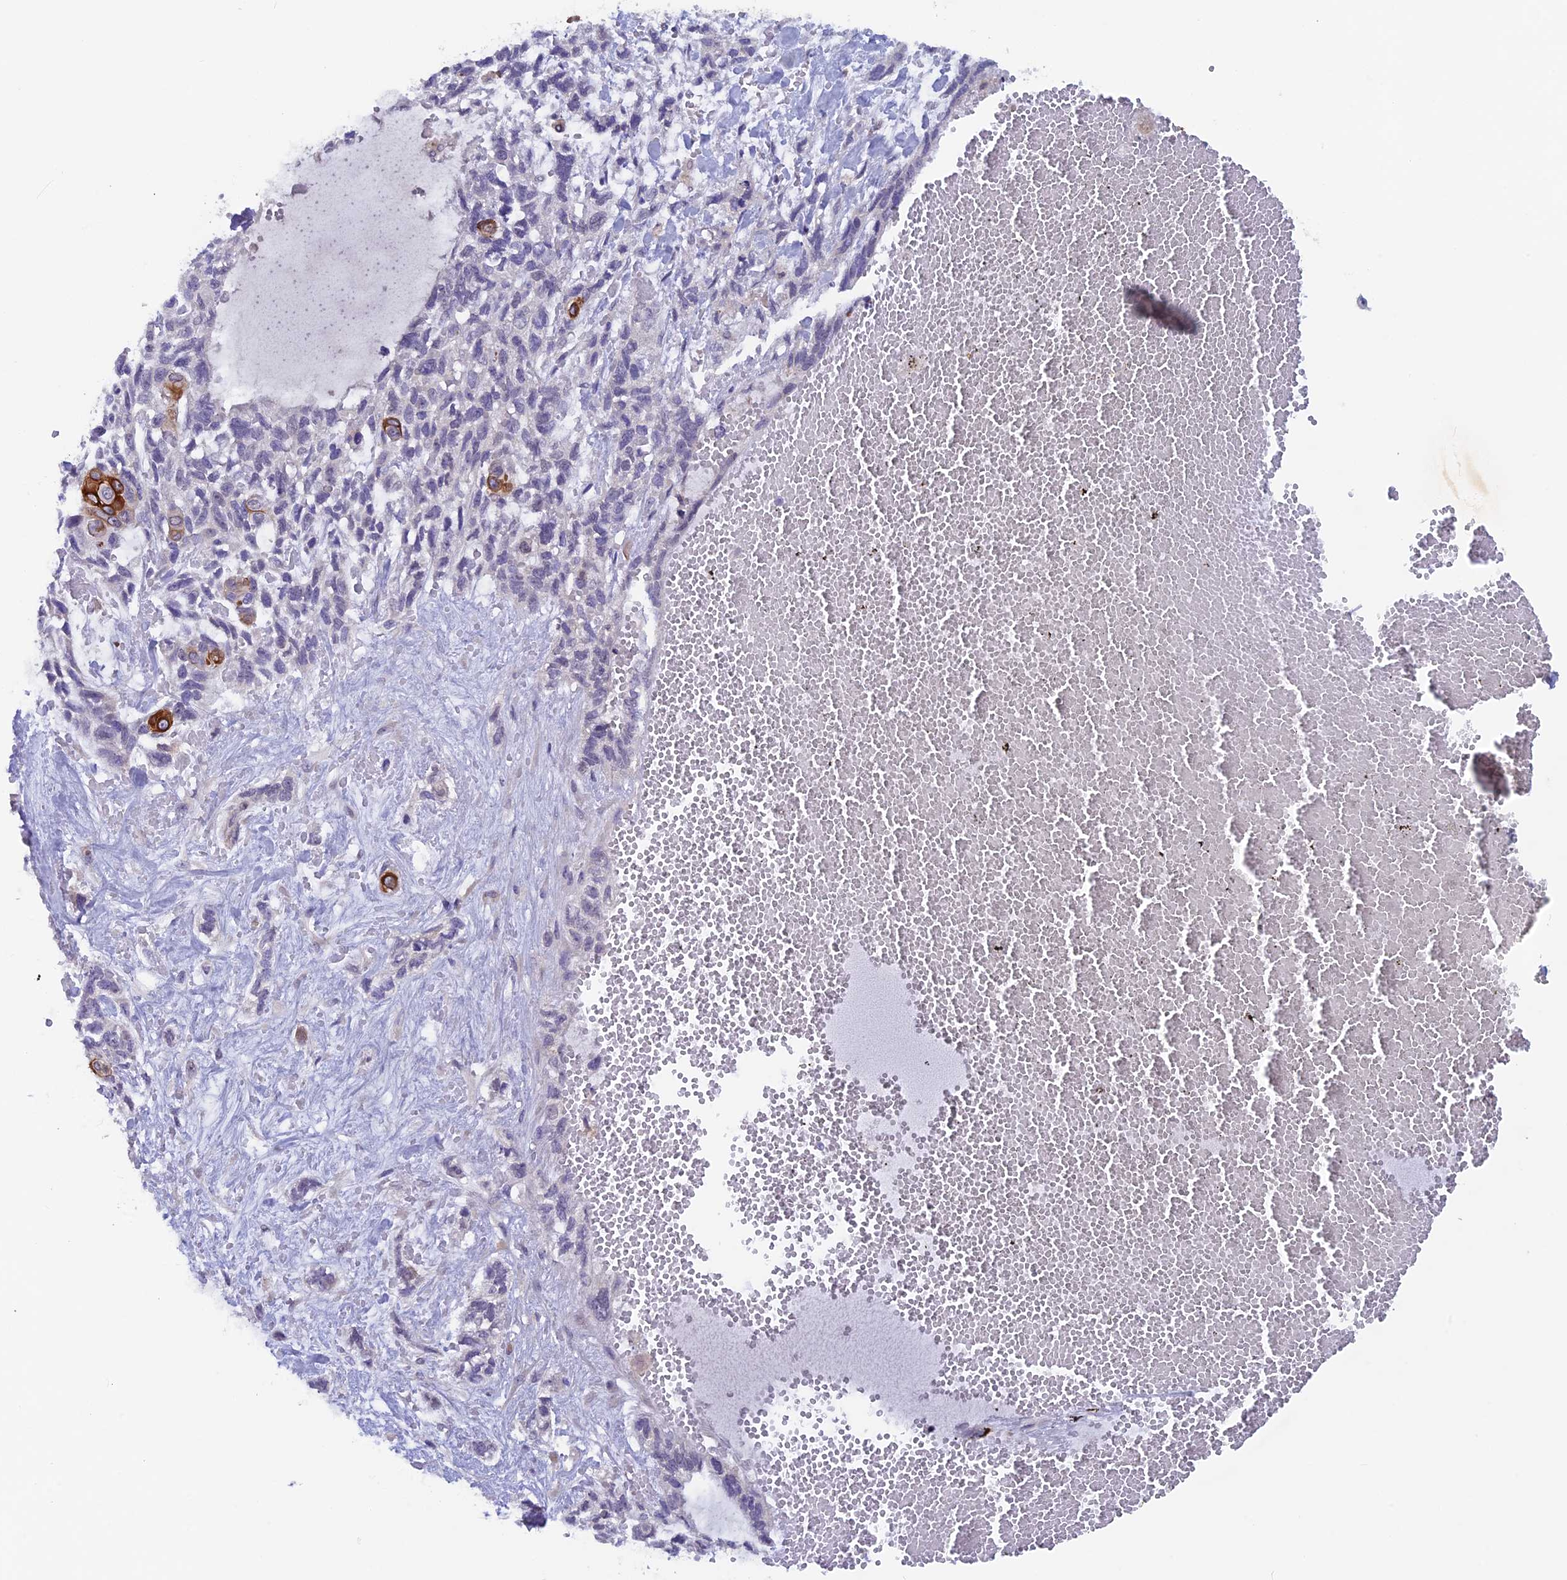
{"staining": {"intensity": "strong", "quantity": "<25%", "location": "cytoplasmic/membranous"}, "tissue": "skin cancer", "cell_type": "Tumor cells", "image_type": "cancer", "snomed": [{"axis": "morphology", "description": "Basal cell carcinoma"}, {"axis": "topography", "description": "Skin"}], "caption": "Human skin cancer stained with a protein marker exhibits strong staining in tumor cells.", "gene": "MAST2", "patient": {"sex": "male", "age": 88}}